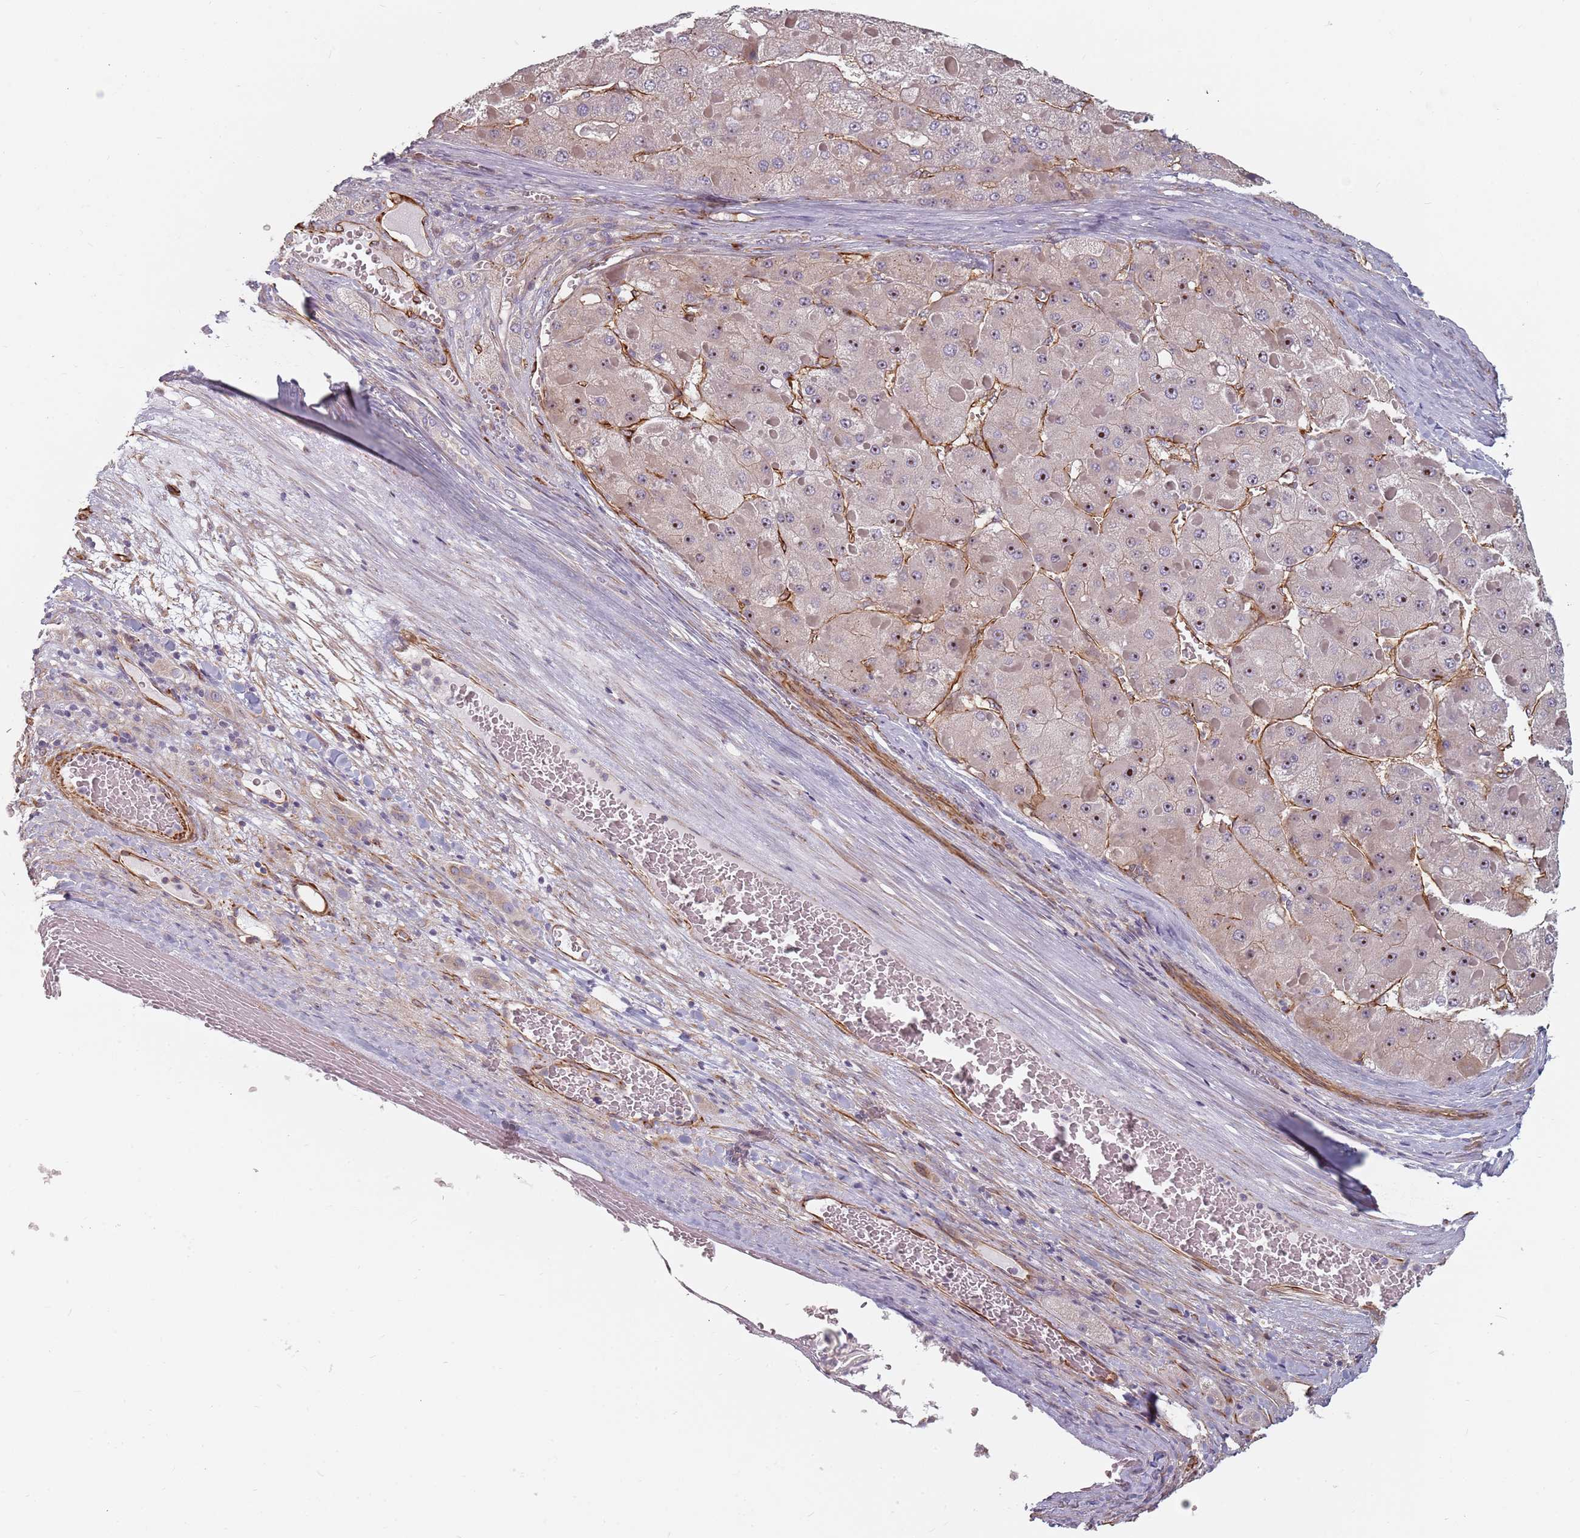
{"staining": {"intensity": "moderate", "quantity": "25%-75%", "location": "nuclear"}, "tissue": "liver cancer", "cell_type": "Tumor cells", "image_type": "cancer", "snomed": [{"axis": "morphology", "description": "Carcinoma, Hepatocellular, NOS"}, {"axis": "topography", "description": "Liver"}], "caption": "Liver cancer (hepatocellular carcinoma) stained with IHC demonstrates moderate nuclear staining in about 25%-75% of tumor cells.", "gene": "GAS2L3", "patient": {"sex": "female", "age": 73}}